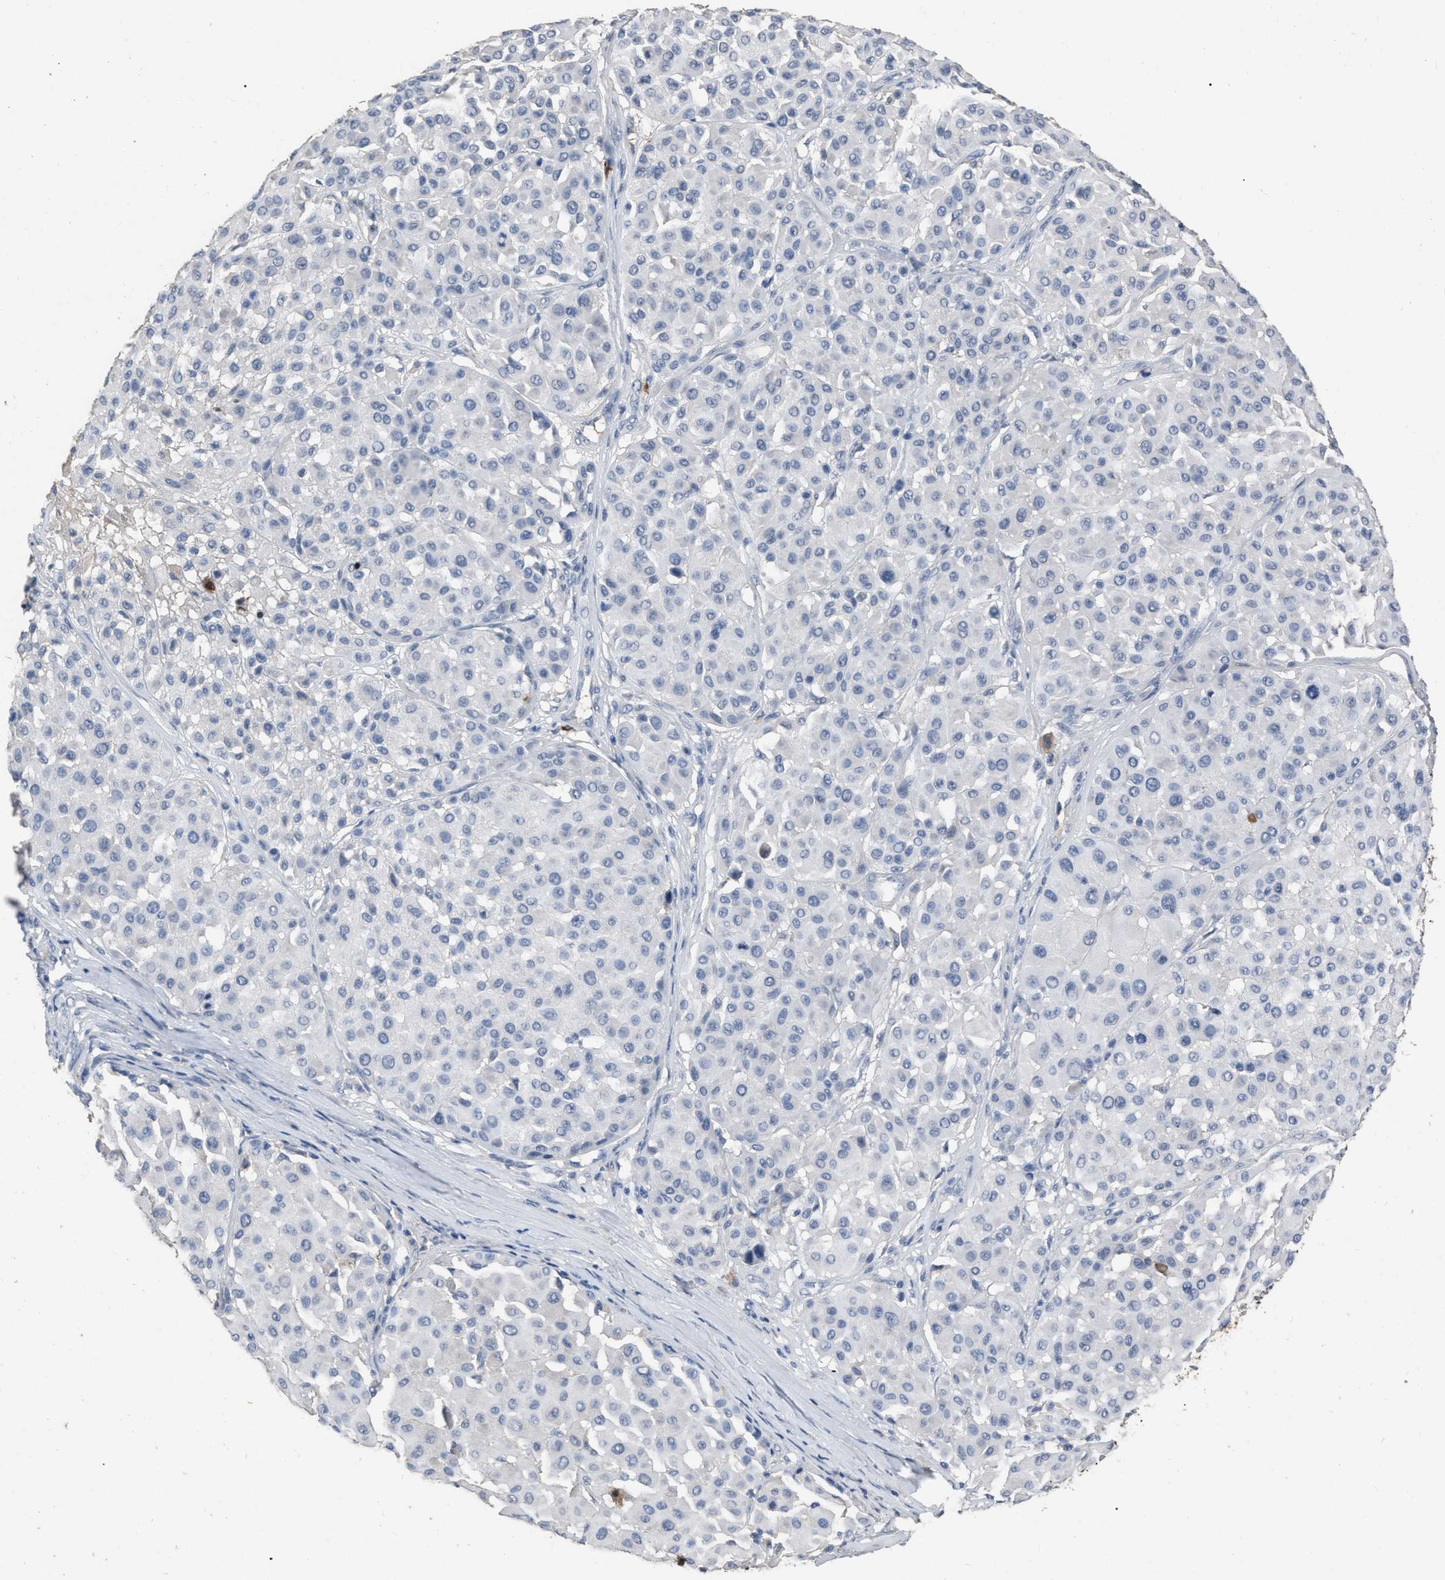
{"staining": {"intensity": "negative", "quantity": "none", "location": "none"}, "tissue": "melanoma", "cell_type": "Tumor cells", "image_type": "cancer", "snomed": [{"axis": "morphology", "description": "Malignant melanoma, Metastatic site"}, {"axis": "topography", "description": "Soft tissue"}], "caption": "The image reveals no significant positivity in tumor cells of melanoma. The staining is performed using DAB (3,3'-diaminobenzidine) brown chromogen with nuclei counter-stained in using hematoxylin.", "gene": "HABP2", "patient": {"sex": "male", "age": 41}}